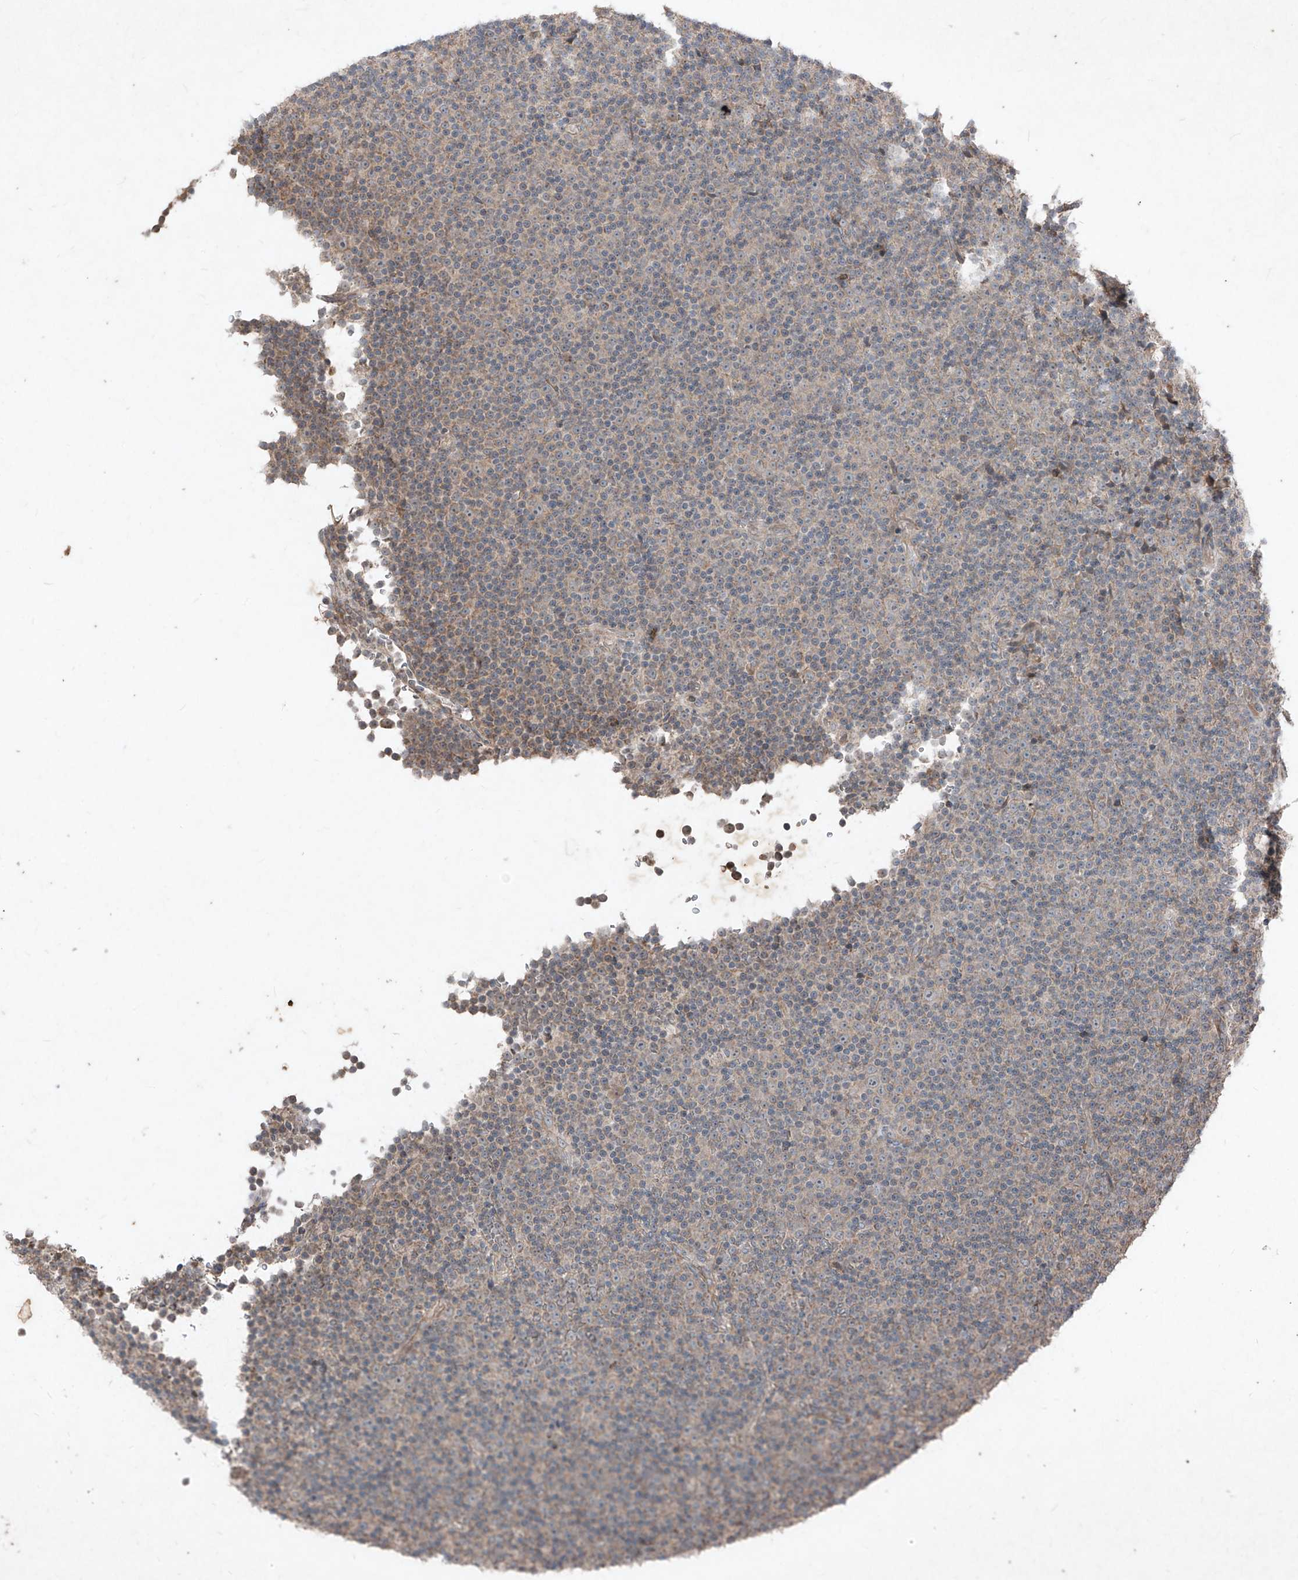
{"staining": {"intensity": "weak", "quantity": "25%-75%", "location": "cytoplasmic/membranous"}, "tissue": "lymphoma", "cell_type": "Tumor cells", "image_type": "cancer", "snomed": [{"axis": "morphology", "description": "Malignant lymphoma, non-Hodgkin's type, Low grade"}, {"axis": "topography", "description": "Lymph node"}], "caption": "DAB immunohistochemical staining of lymphoma shows weak cytoplasmic/membranous protein expression in about 25%-75% of tumor cells.", "gene": "ABCD3", "patient": {"sex": "female", "age": 67}}